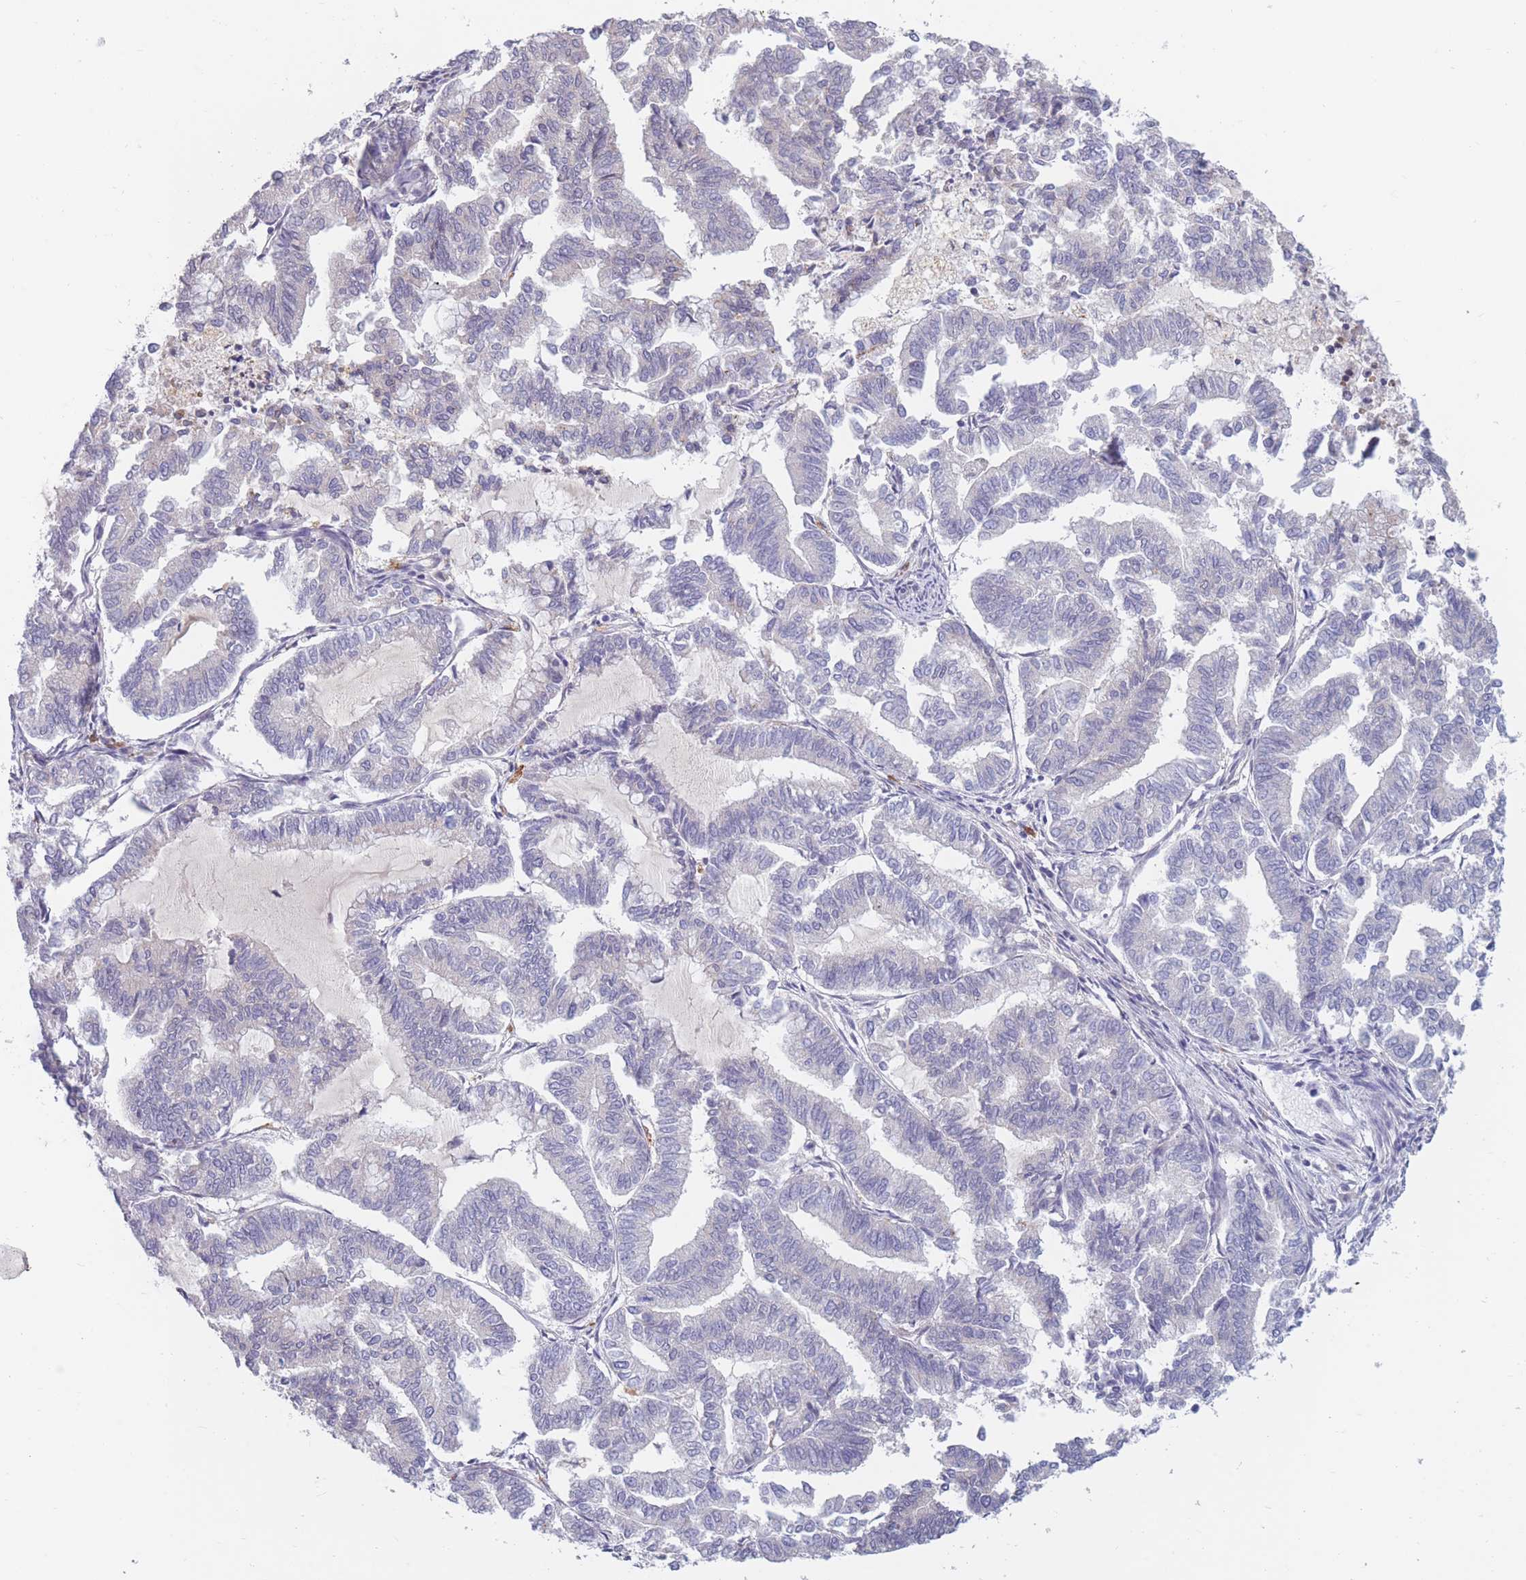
{"staining": {"intensity": "negative", "quantity": "none", "location": "none"}, "tissue": "endometrial cancer", "cell_type": "Tumor cells", "image_type": "cancer", "snomed": [{"axis": "morphology", "description": "Adenocarcinoma, NOS"}, {"axis": "topography", "description": "Endometrium"}], "caption": "This is an immunohistochemistry (IHC) micrograph of human endometrial cancer. There is no positivity in tumor cells.", "gene": "COL27A1", "patient": {"sex": "female", "age": 79}}